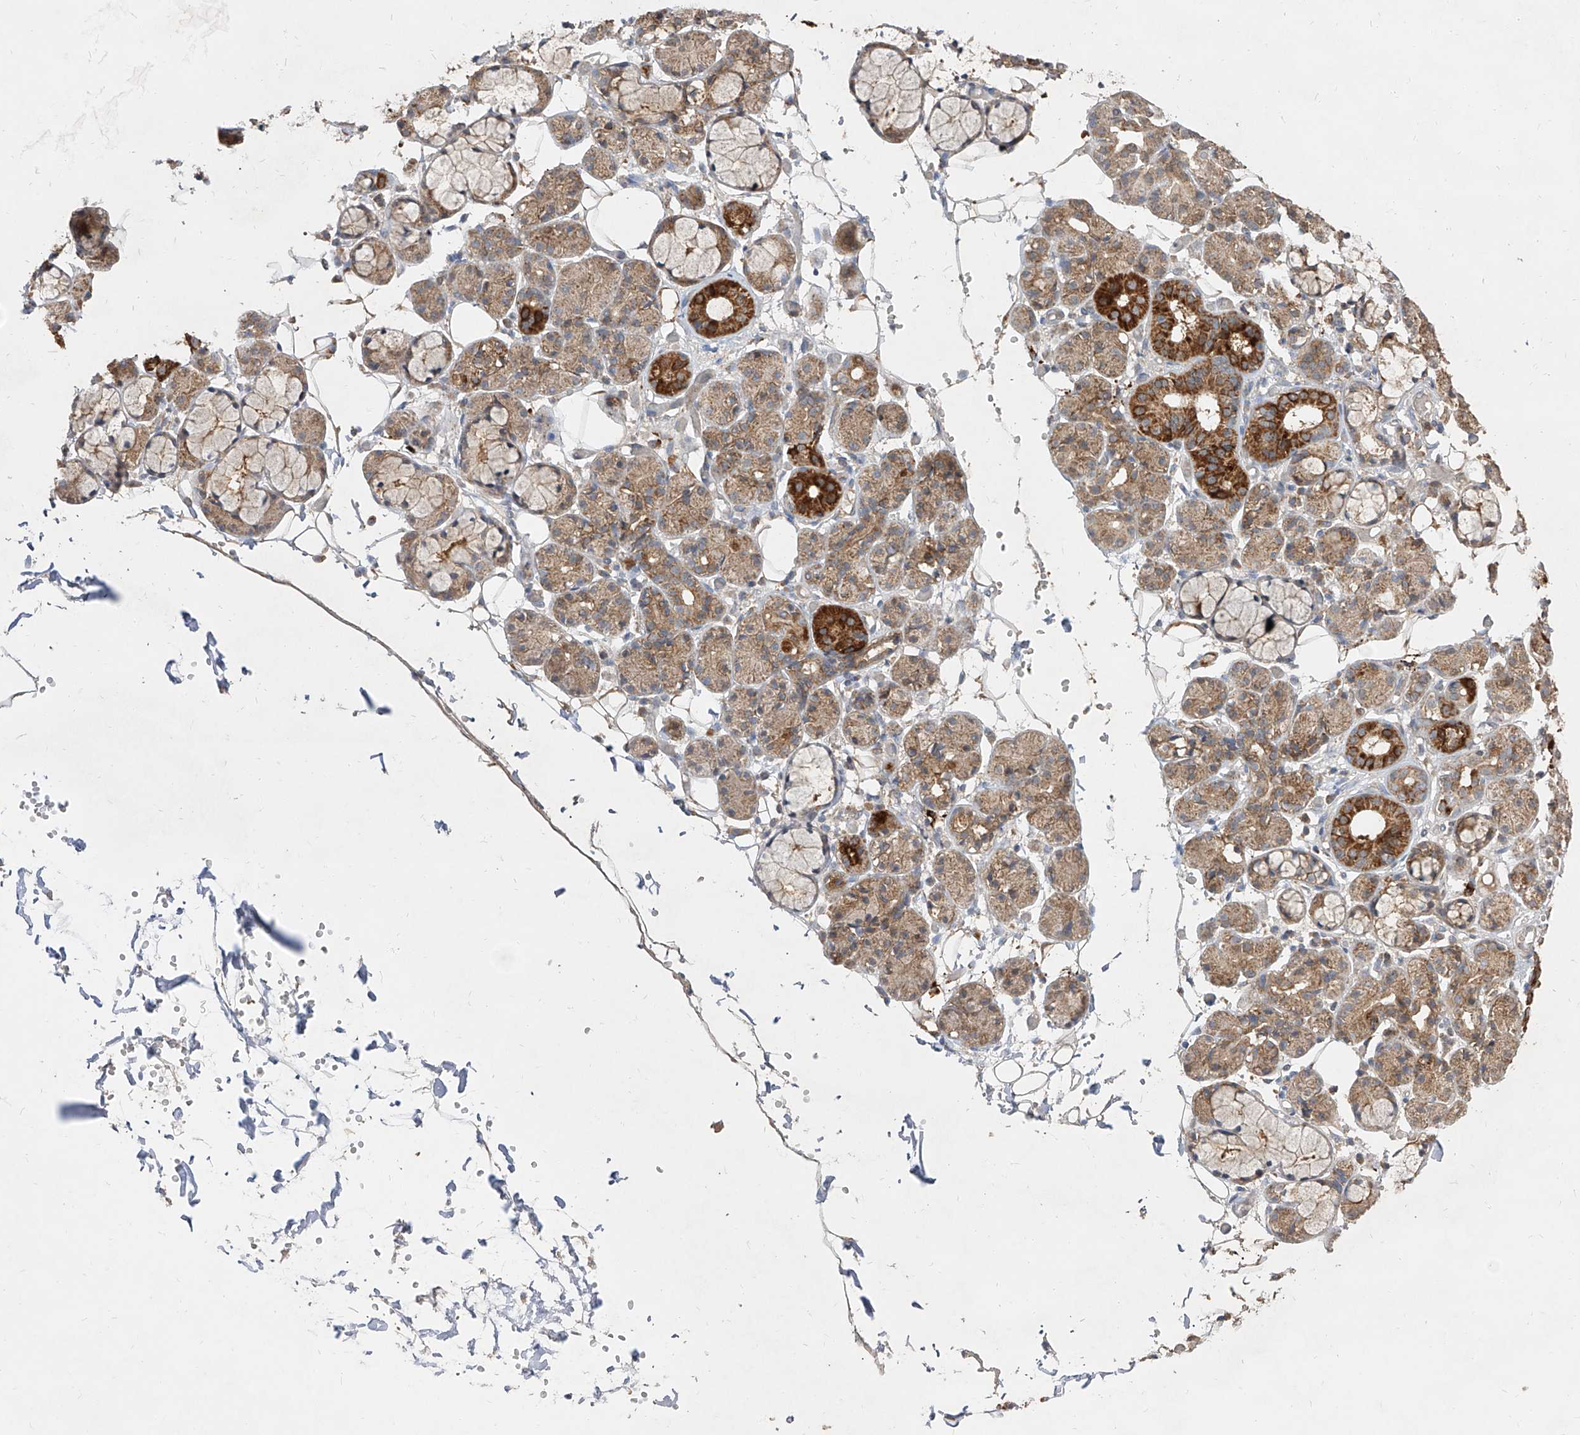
{"staining": {"intensity": "strong", "quantity": "25%-75%", "location": "cytoplasmic/membranous"}, "tissue": "salivary gland", "cell_type": "Glandular cells", "image_type": "normal", "snomed": [{"axis": "morphology", "description": "Normal tissue, NOS"}, {"axis": "topography", "description": "Salivary gland"}], "caption": "A micrograph showing strong cytoplasmic/membranous expression in about 25%-75% of glandular cells in unremarkable salivary gland, as visualized by brown immunohistochemical staining.", "gene": "AIM2", "patient": {"sex": "male", "age": 63}}